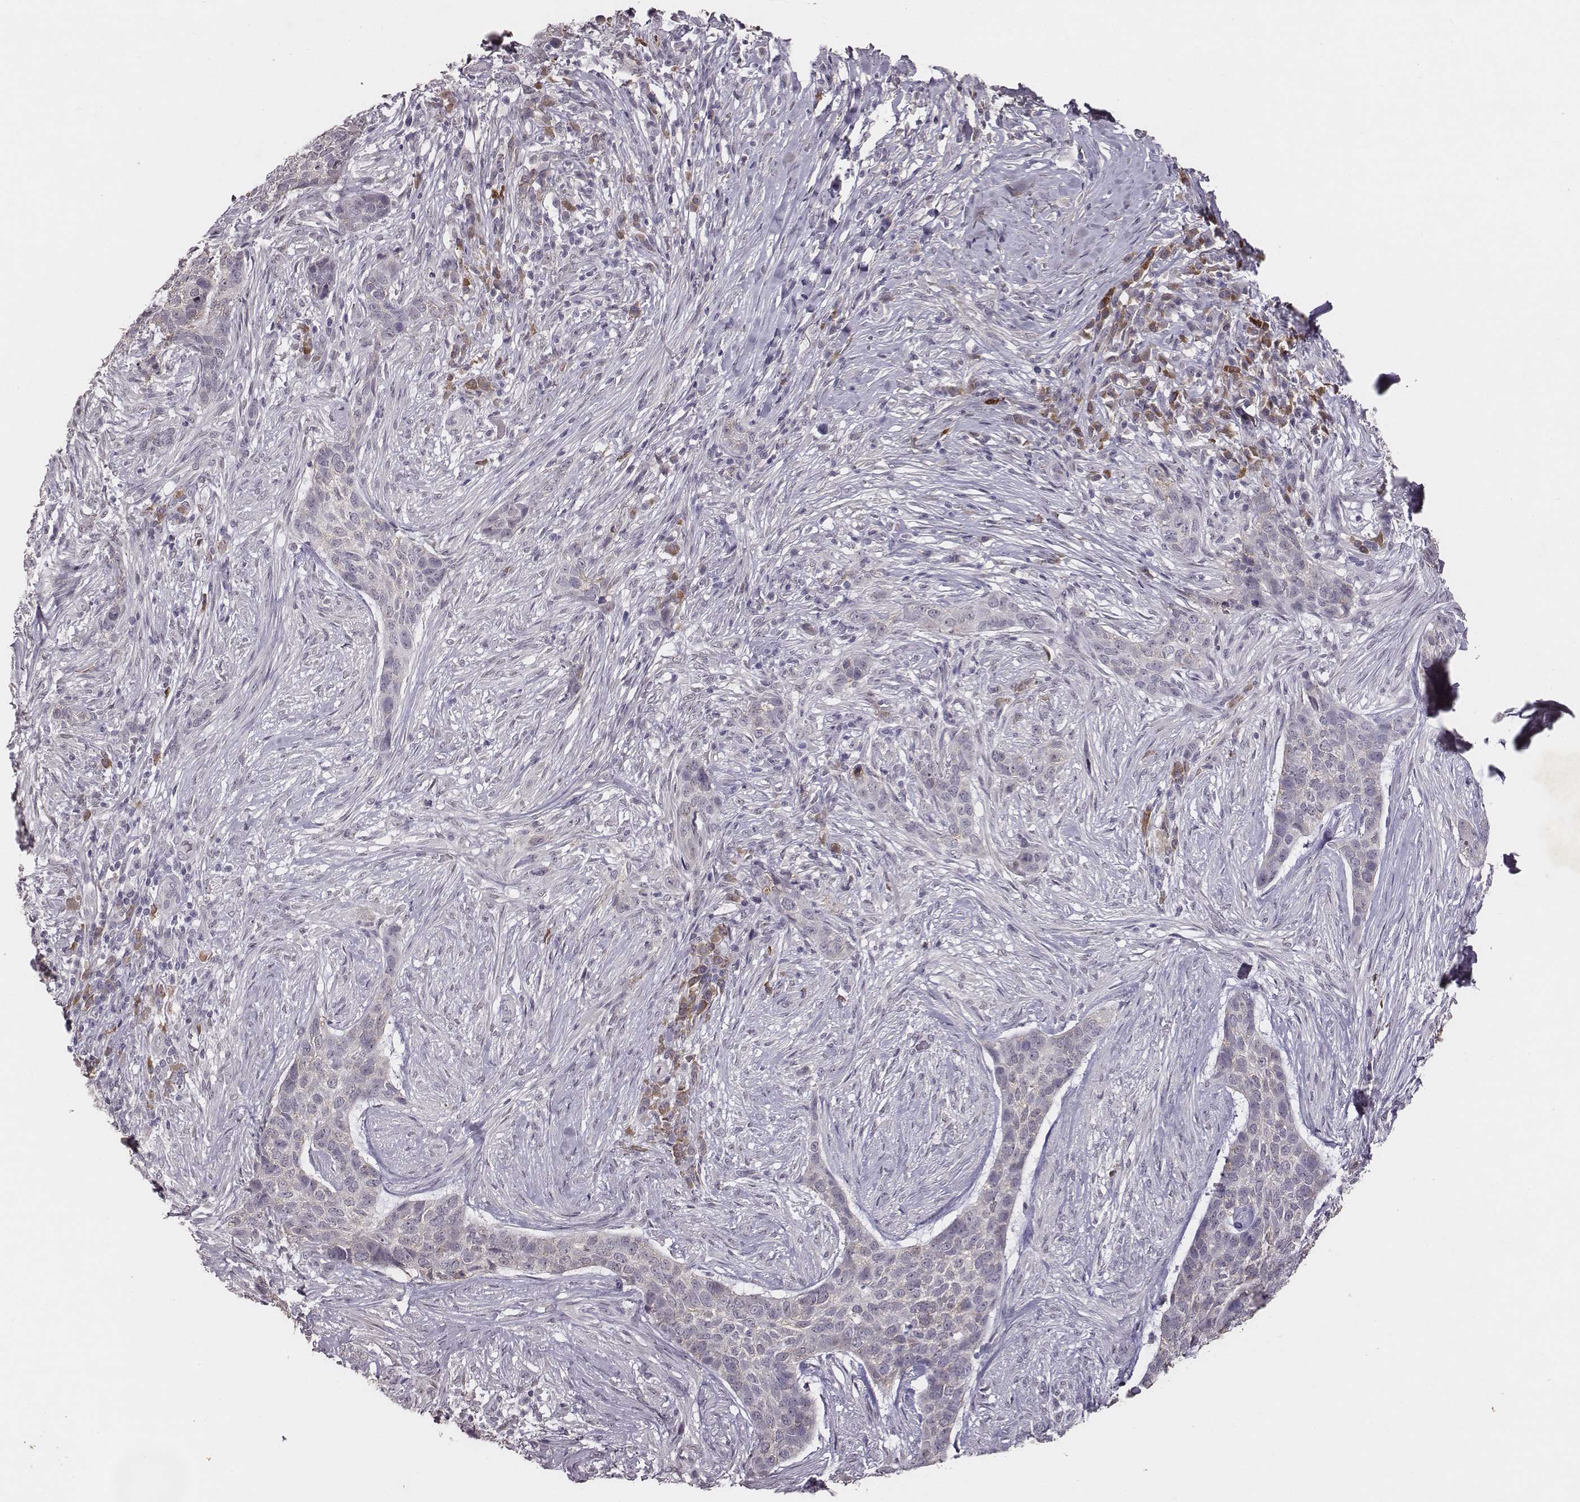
{"staining": {"intensity": "negative", "quantity": "none", "location": "none"}, "tissue": "skin cancer", "cell_type": "Tumor cells", "image_type": "cancer", "snomed": [{"axis": "morphology", "description": "Basal cell carcinoma"}, {"axis": "topography", "description": "Skin"}], "caption": "Immunohistochemical staining of skin cancer displays no significant expression in tumor cells. (Immunohistochemistry, brightfield microscopy, high magnification).", "gene": "SLC22A6", "patient": {"sex": "female", "age": 69}}